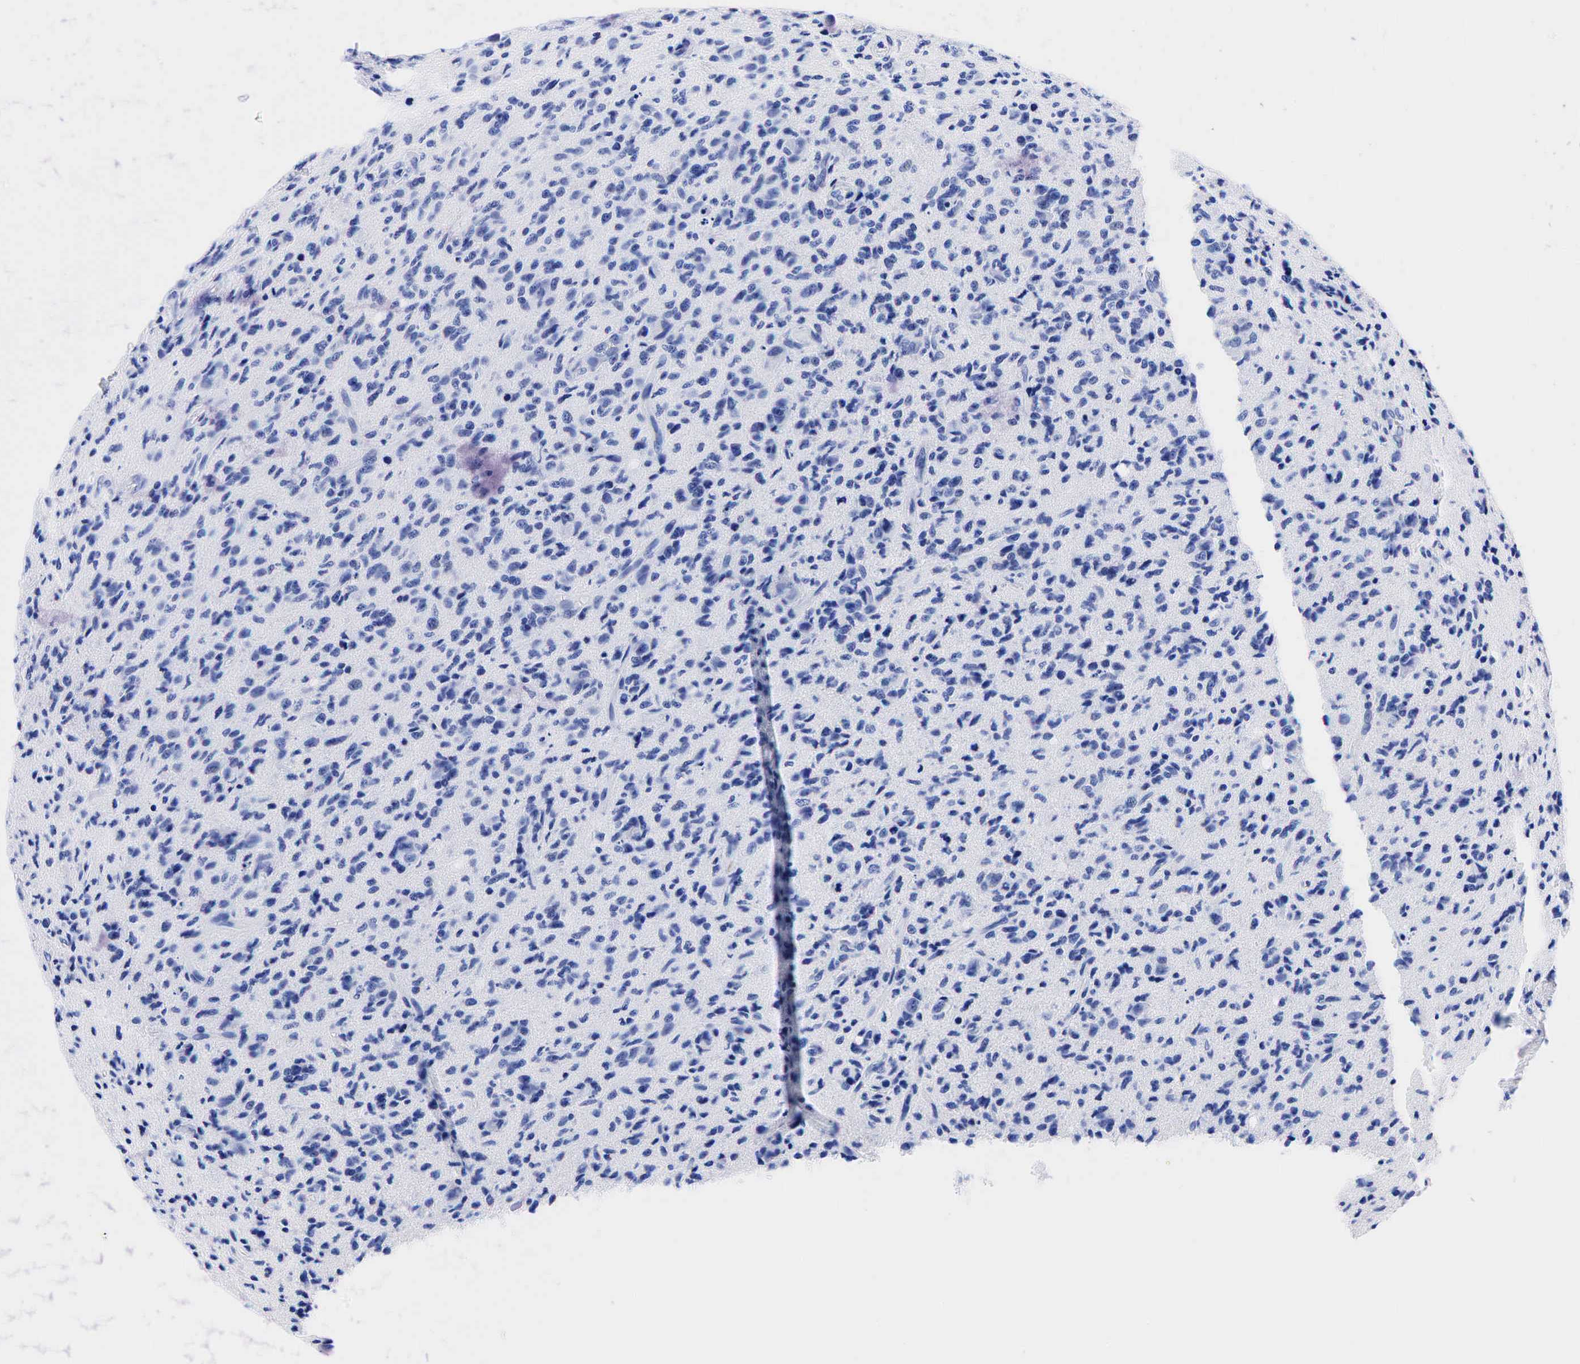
{"staining": {"intensity": "negative", "quantity": "none", "location": "none"}, "tissue": "glioma", "cell_type": "Tumor cells", "image_type": "cancer", "snomed": [{"axis": "morphology", "description": "Glioma, malignant, High grade"}, {"axis": "topography", "description": "Brain"}], "caption": "Tumor cells are negative for protein expression in human glioma. (DAB IHC visualized using brightfield microscopy, high magnification).", "gene": "KRT19", "patient": {"sex": "male", "age": 36}}